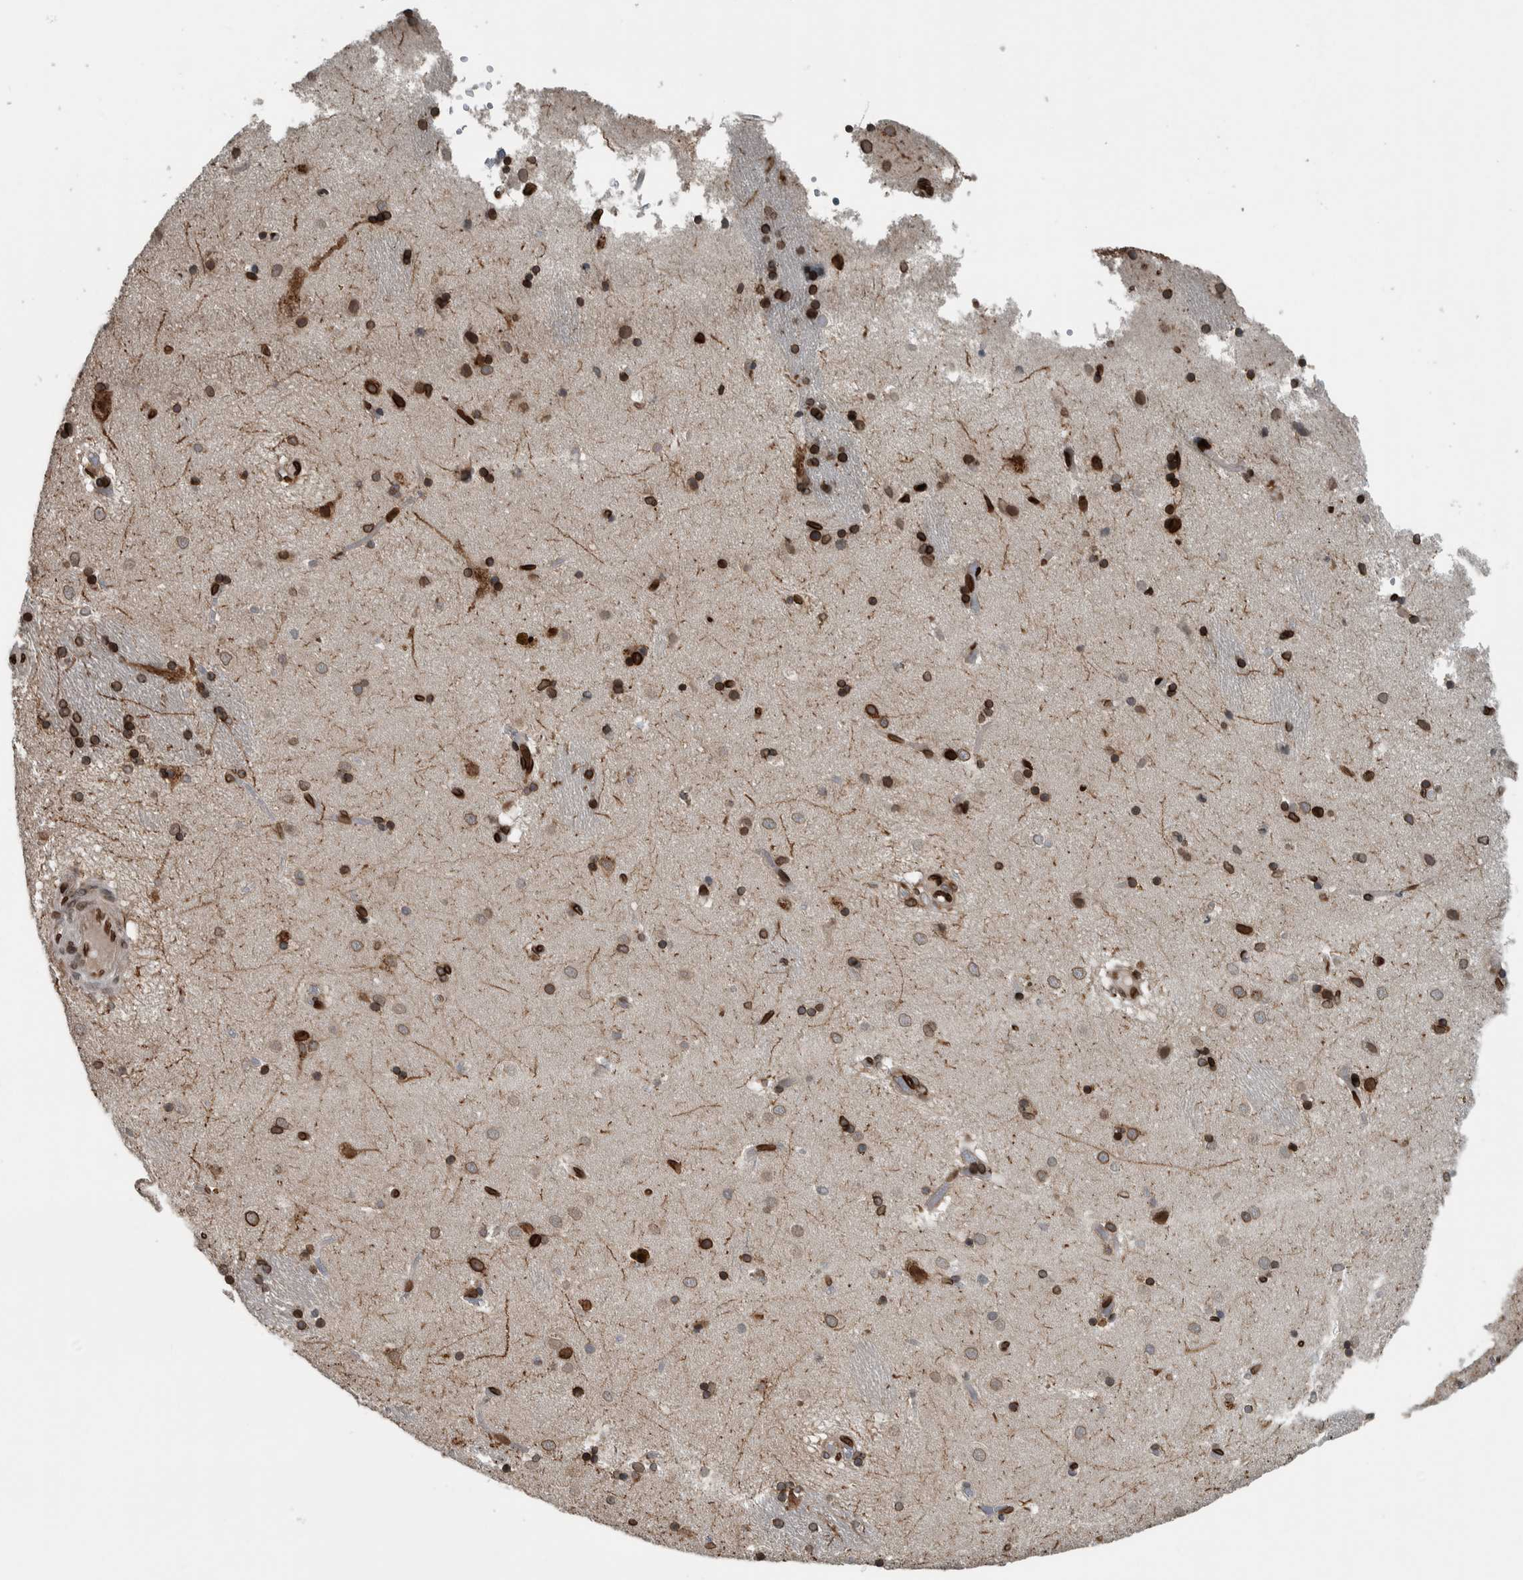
{"staining": {"intensity": "strong", "quantity": "25%-75%", "location": "cytoplasmic/membranous,nuclear"}, "tissue": "caudate", "cell_type": "Glial cells", "image_type": "normal", "snomed": [{"axis": "morphology", "description": "Normal tissue, NOS"}, {"axis": "topography", "description": "Lateral ventricle wall"}], "caption": "Protein staining exhibits strong cytoplasmic/membranous,nuclear positivity in about 25%-75% of glial cells in benign caudate.", "gene": "FAM135B", "patient": {"sex": "male", "age": 70}}